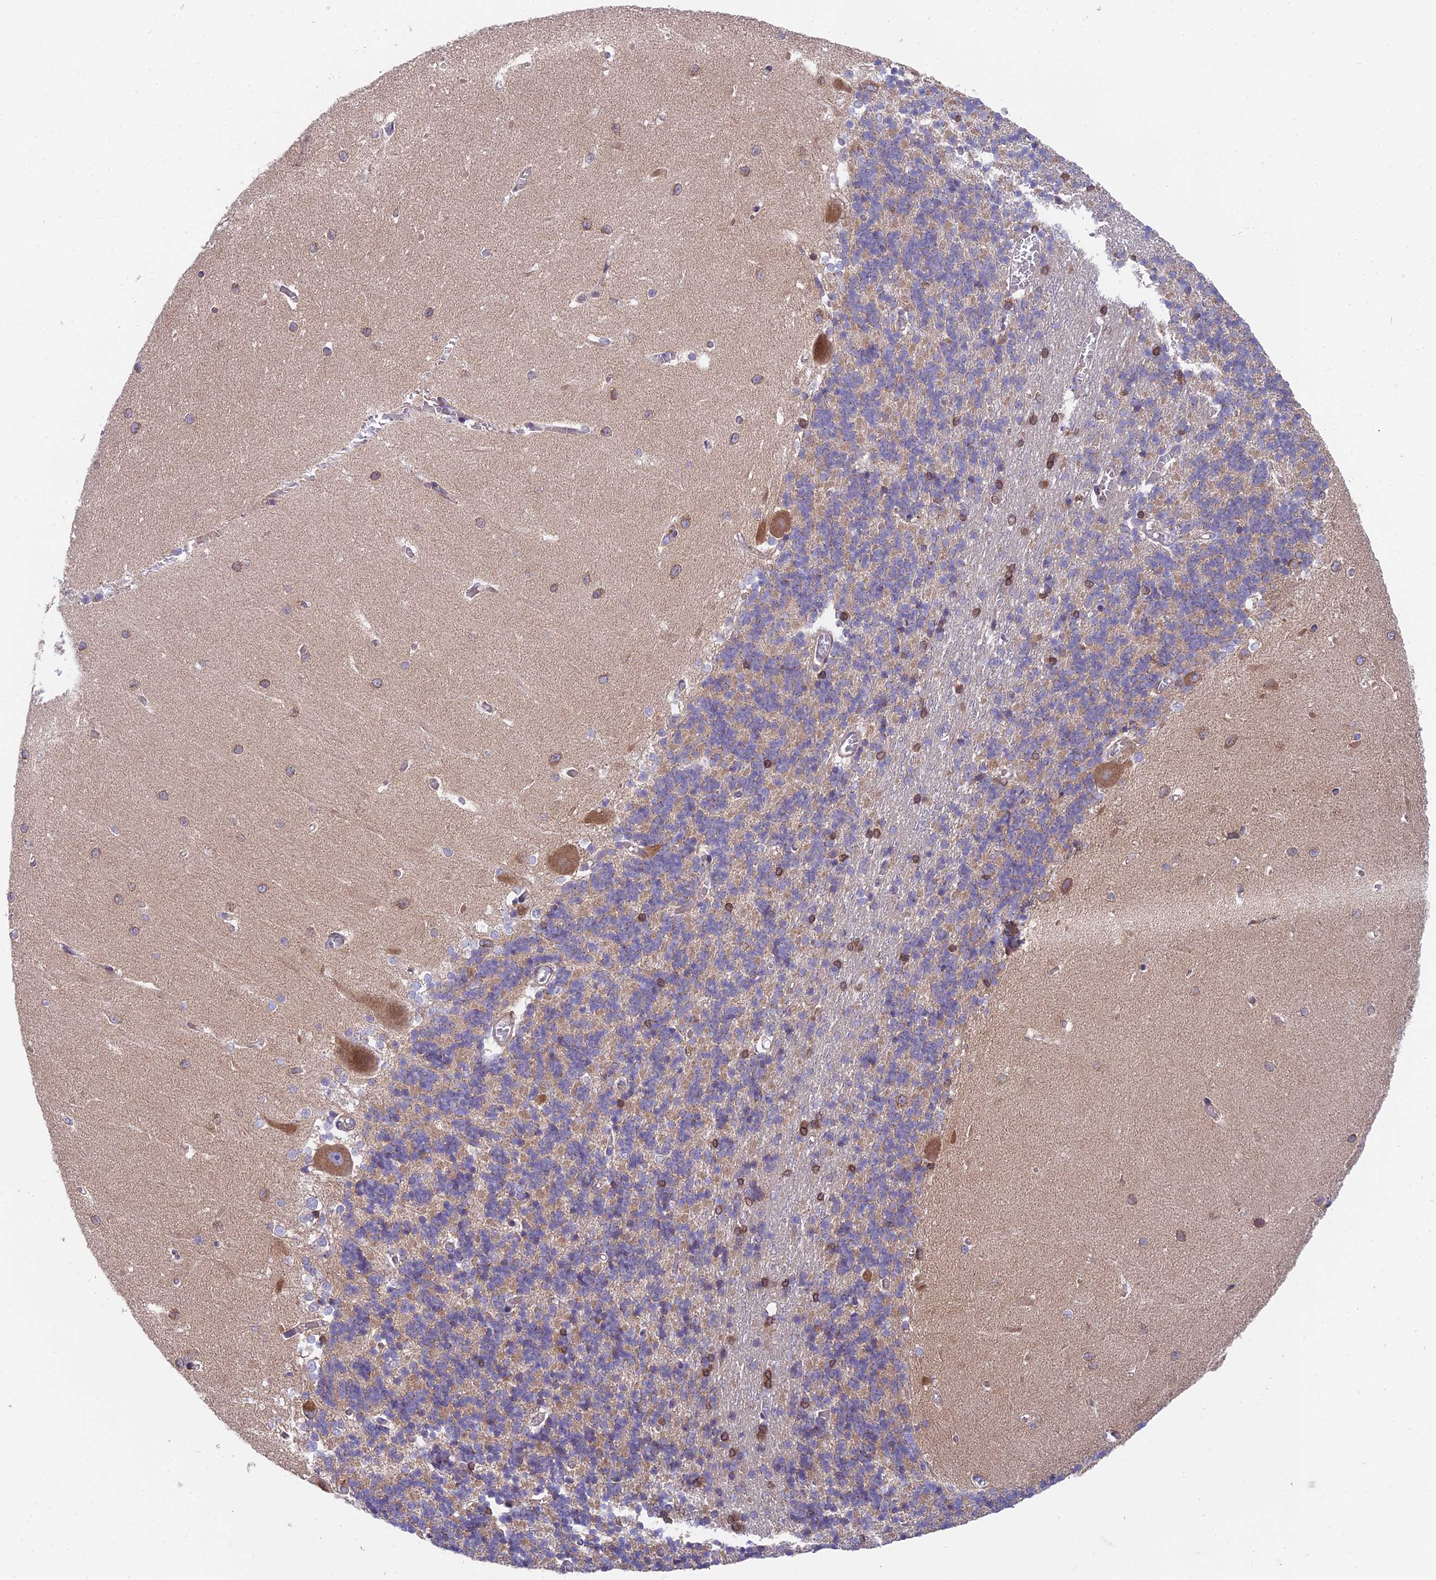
{"staining": {"intensity": "moderate", "quantity": "25%-75%", "location": "cytoplasmic/membranous"}, "tissue": "cerebellum", "cell_type": "Cells in granular layer", "image_type": "normal", "snomed": [{"axis": "morphology", "description": "Normal tissue, NOS"}, {"axis": "topography", "description": "Cerebellum"}], "caption": "IHC micrograph of normal human cerebellum stained for a protein (brown), which exhibits medium levels of moderate cytoplasmic/membranous positivity in approximately 25%-75% of cells in granular layer.", "gene": "TBC1D20", "patient": {"sex": "male", "age": 37}}